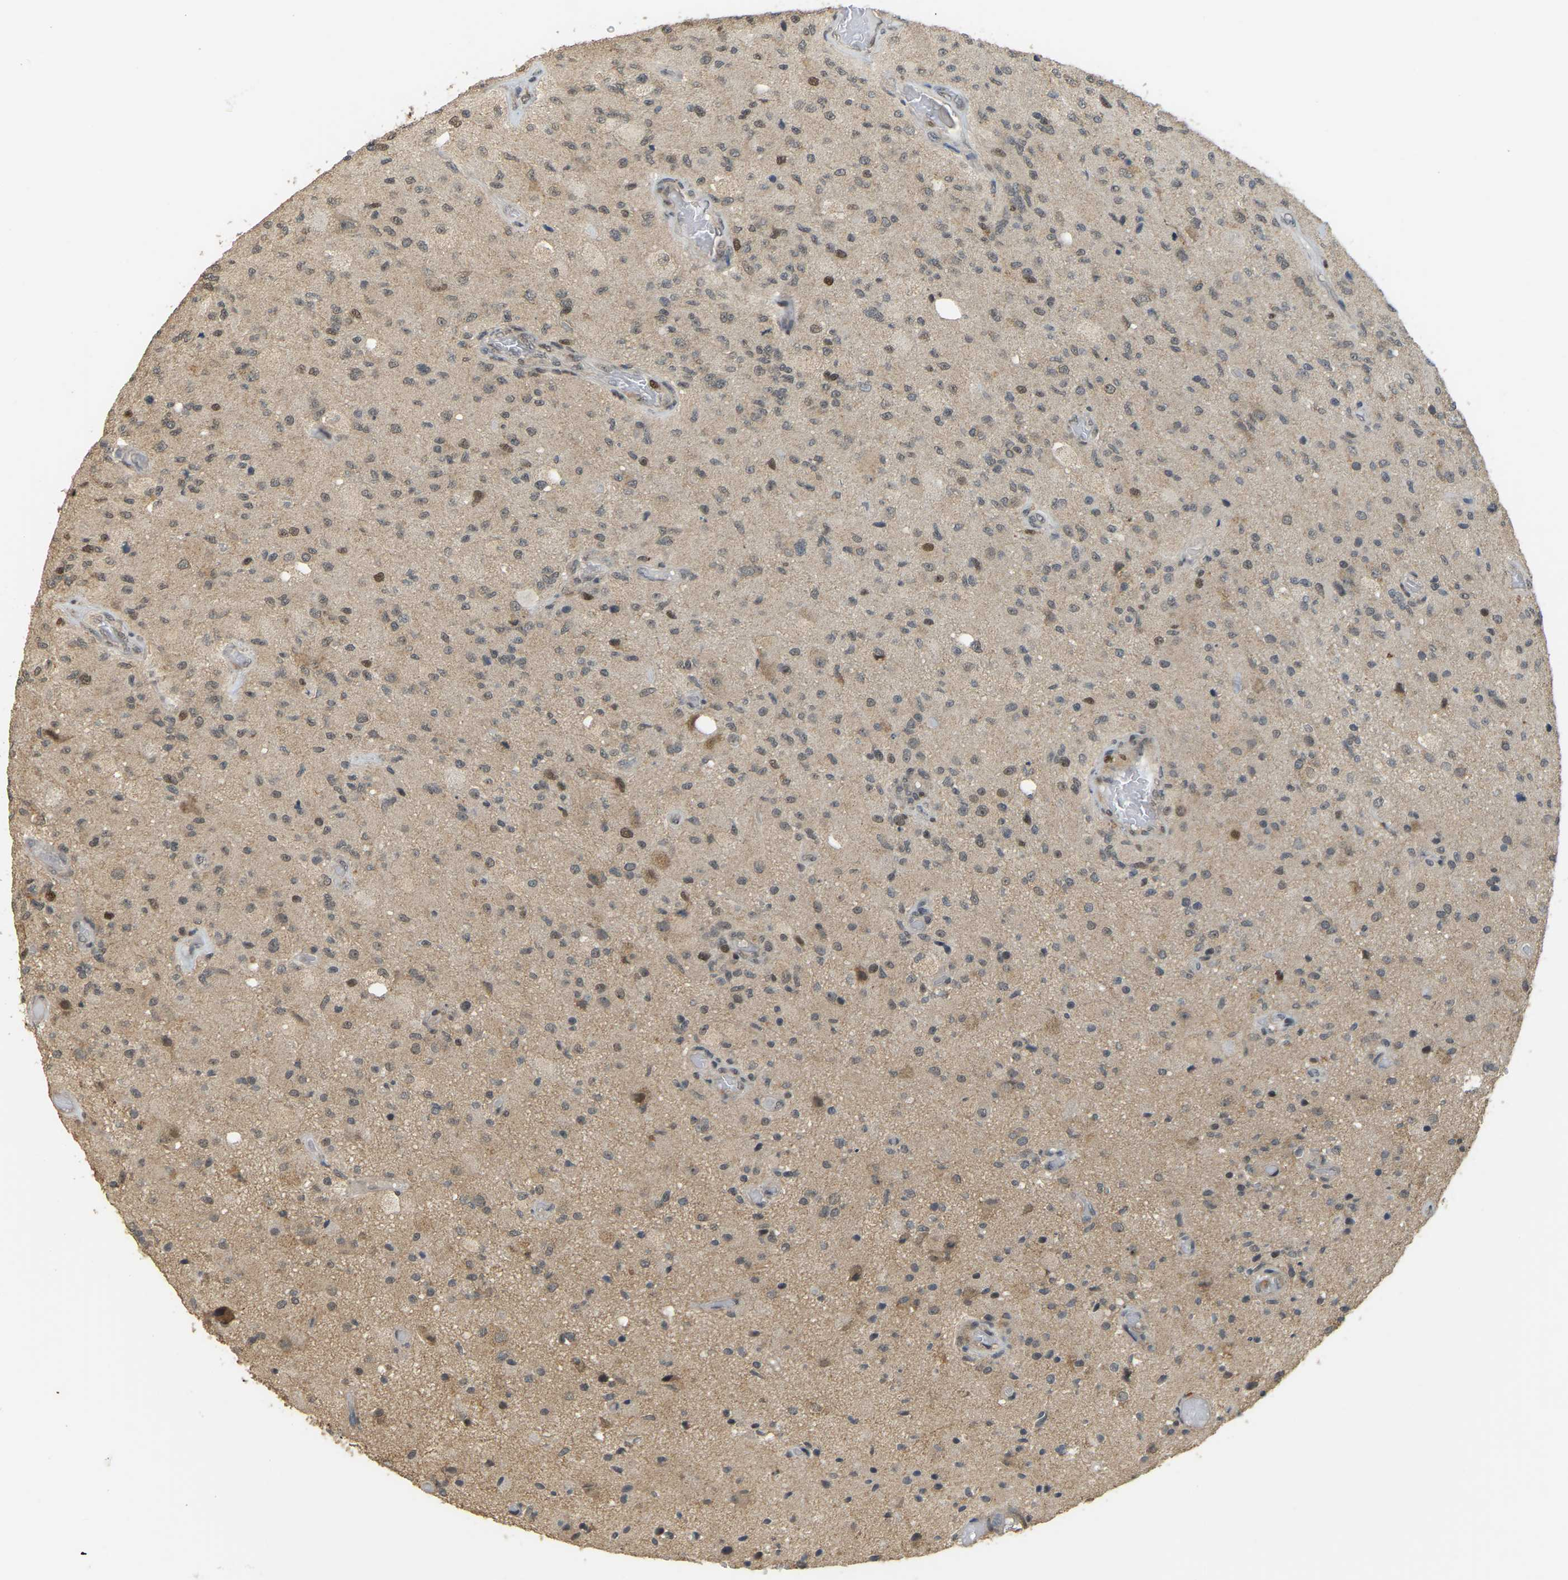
{"staining": {"intensity": "moderate", "quantity": "<25%", "location": "nuclear"}, "tissue": "glioma", "cell_type": "Tumor cells", "image_type": "cancer", "snomed": [{"axis": "morphology", "description": "Normal tissue, NOS"}, {"axis": "morphology", "description": "Glioma, malignant, High grade"}, {"axis": "topography", "description": "Cerebral cortex"}], "caption": "High-magnification brightfield microscopy of malignant glioma (high-grade) stained with DAB (brown) and counterstained with hematoxylin (blue). tumor cells exhibit moderate nuclear staining is present in about<25% of cells. The staining is performed using DAB brown chromogen to label protein expression. The nuclei are counter-stained blue using hematoxylin.", "gene": "BRF2", "patient": {"sex": "male", "age": 77}}